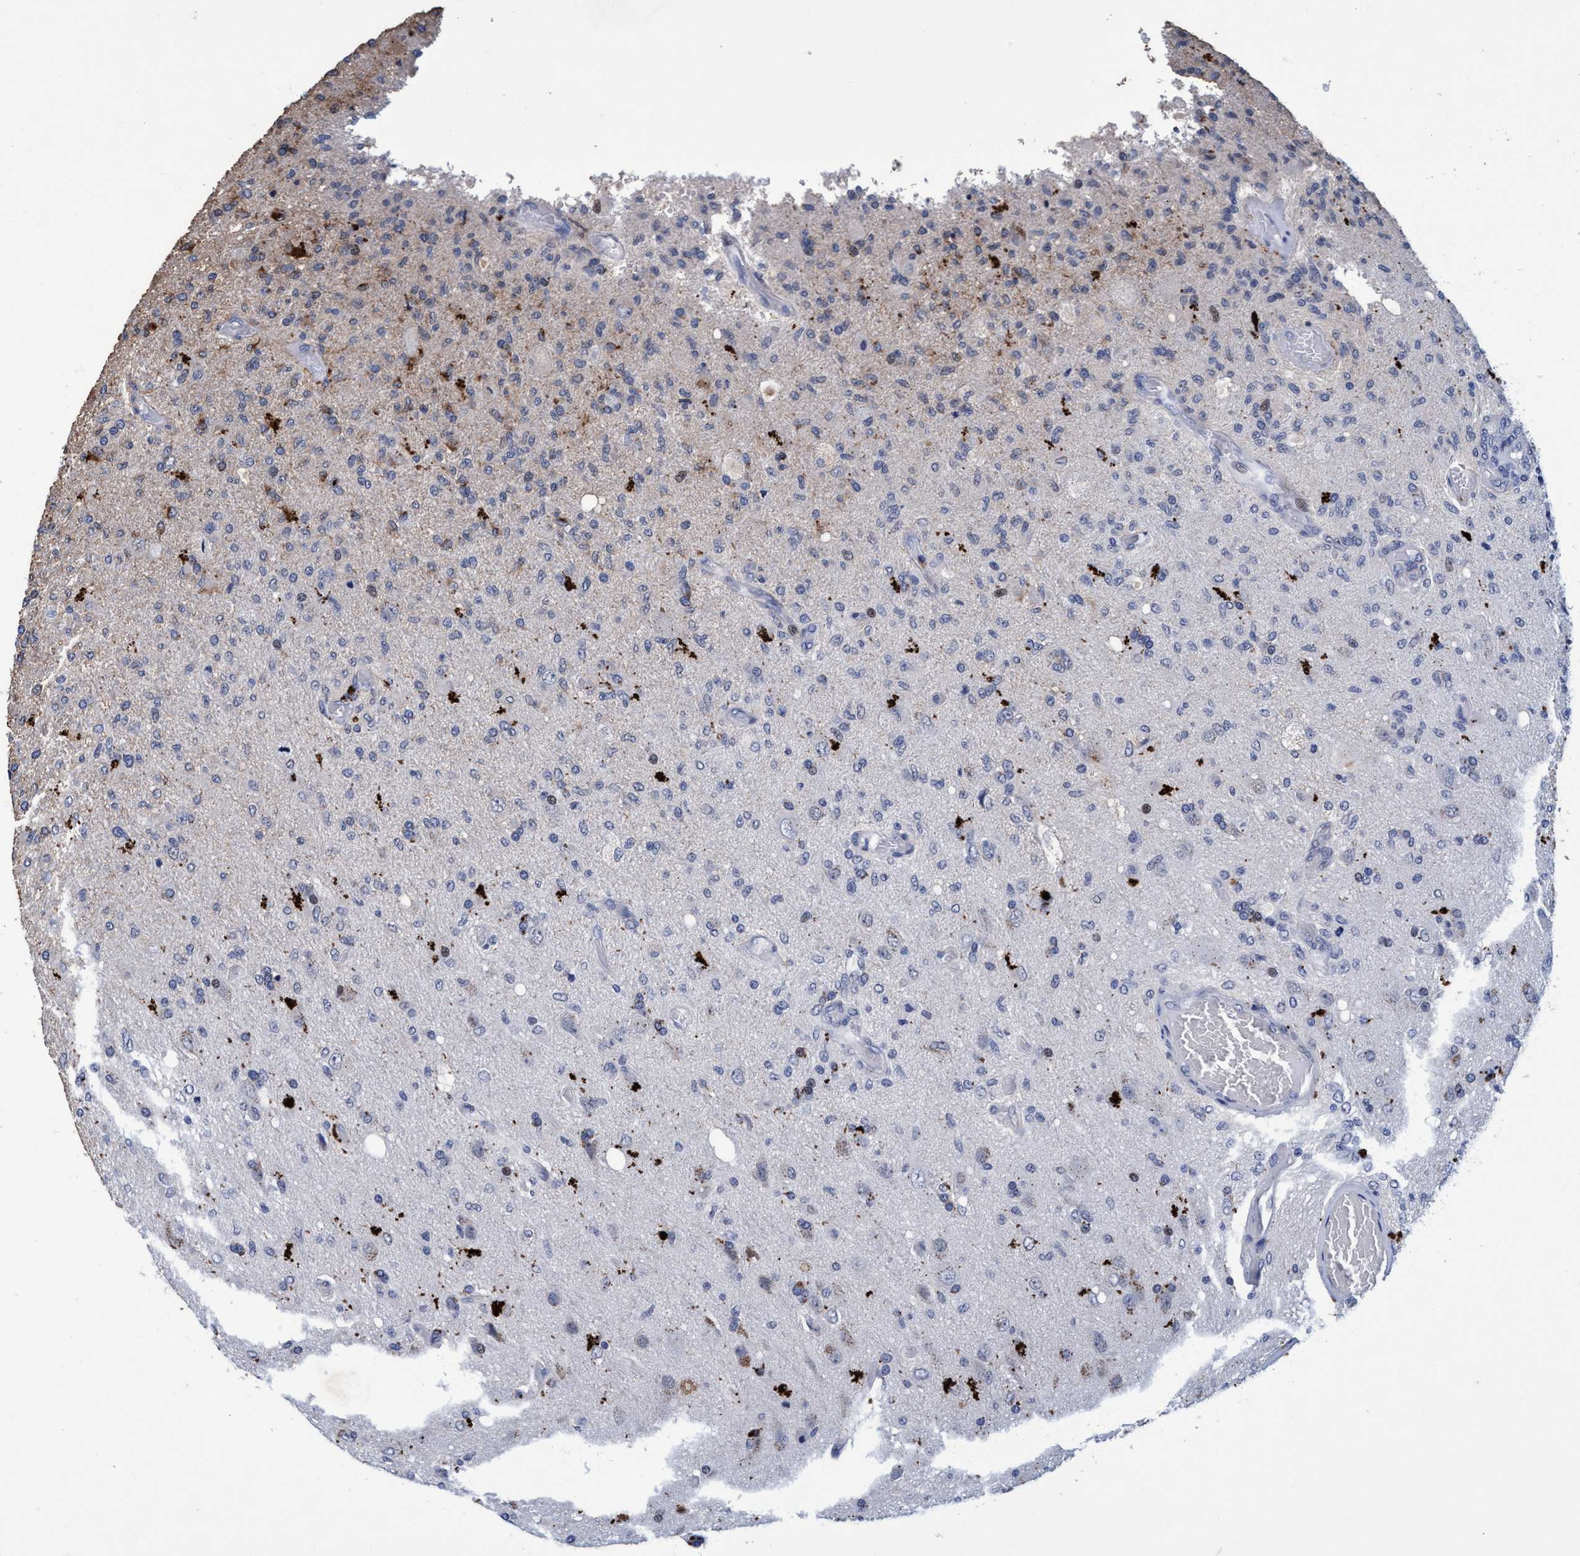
{"staining": {"intensity": "negative", "quantity": "none", "location": "none"}, "tissue": "glioma", "cell_type": "Tumor cells", "image_type": "cancer", "snomed": [{"axis": "morphology", "description": "Normal tissue, NOS"}, {"axis": "morphology", "description": "Glioma, malignant, High grade"}, {"axis": "topography", "description": "Cerebral cortex"}], "caption": "This is a histopathology image of immunohistochemistry staining of malignant glioma (high-grade), which shows no positivity in tumor cells.", "gene": "GRB14", "patient": {"sex": "male", "age": 77}}